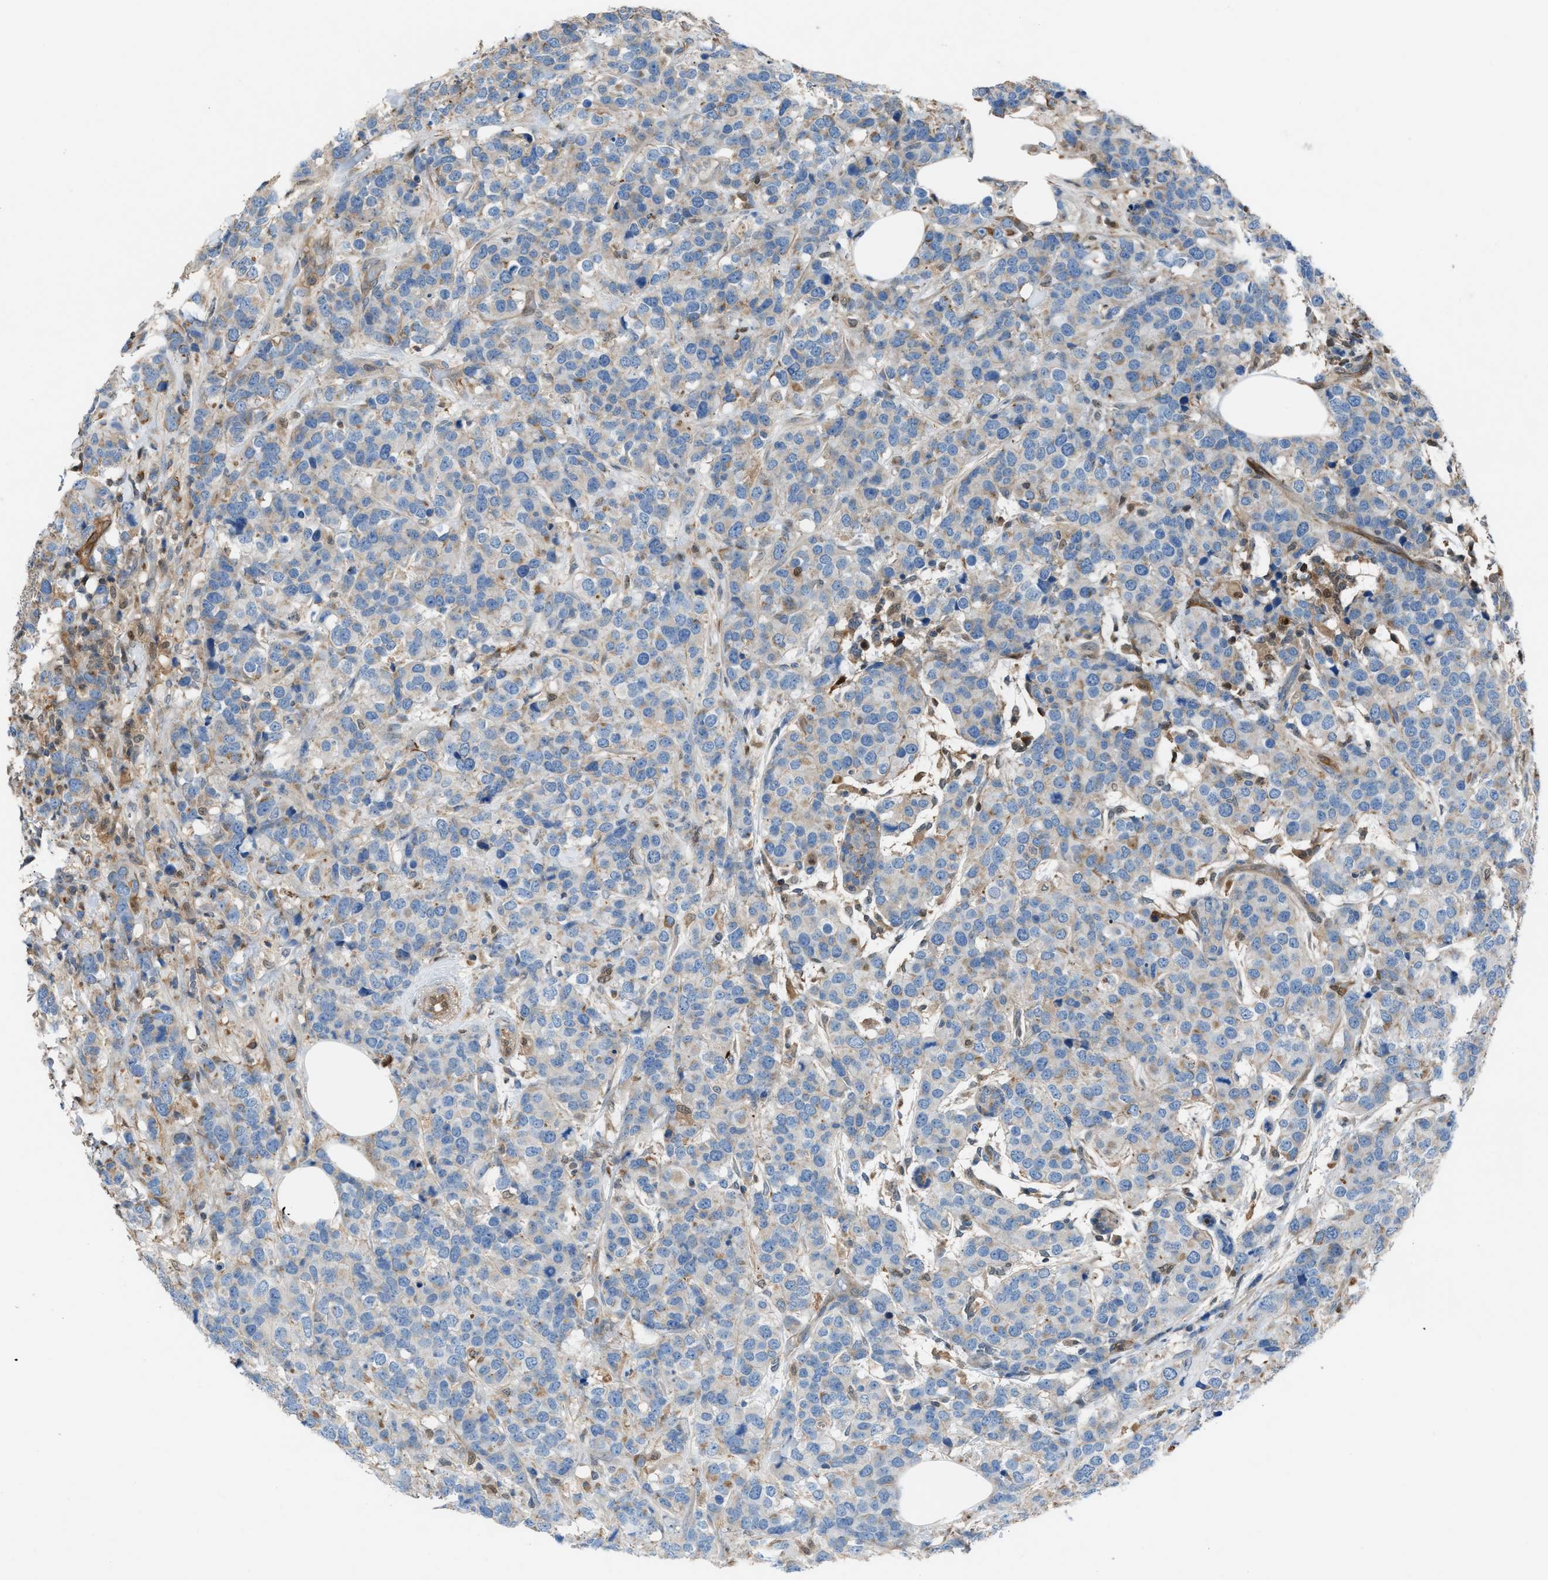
{"staining": {"intensity": "weak", "quantity": "<25%", "location": "cytoplasmic/membranous"}, "tissue": "breast cancer", "cell_type": "Tumor cells", "image_type": "cancer", "snomed": [{"axis": "morphology", "description": "Lobular carcinoma"}, {"axis": "topography", "description": "Breast"}], "caption": "Immunohistochemistry of human lobular carcinoma (breast) shows no positivity in tumor cells. (DAB IHC visualized using brightfield microscopy, high magnification).", "gene": "TPK1", "patient": {"sex": "female", "age": 59}}